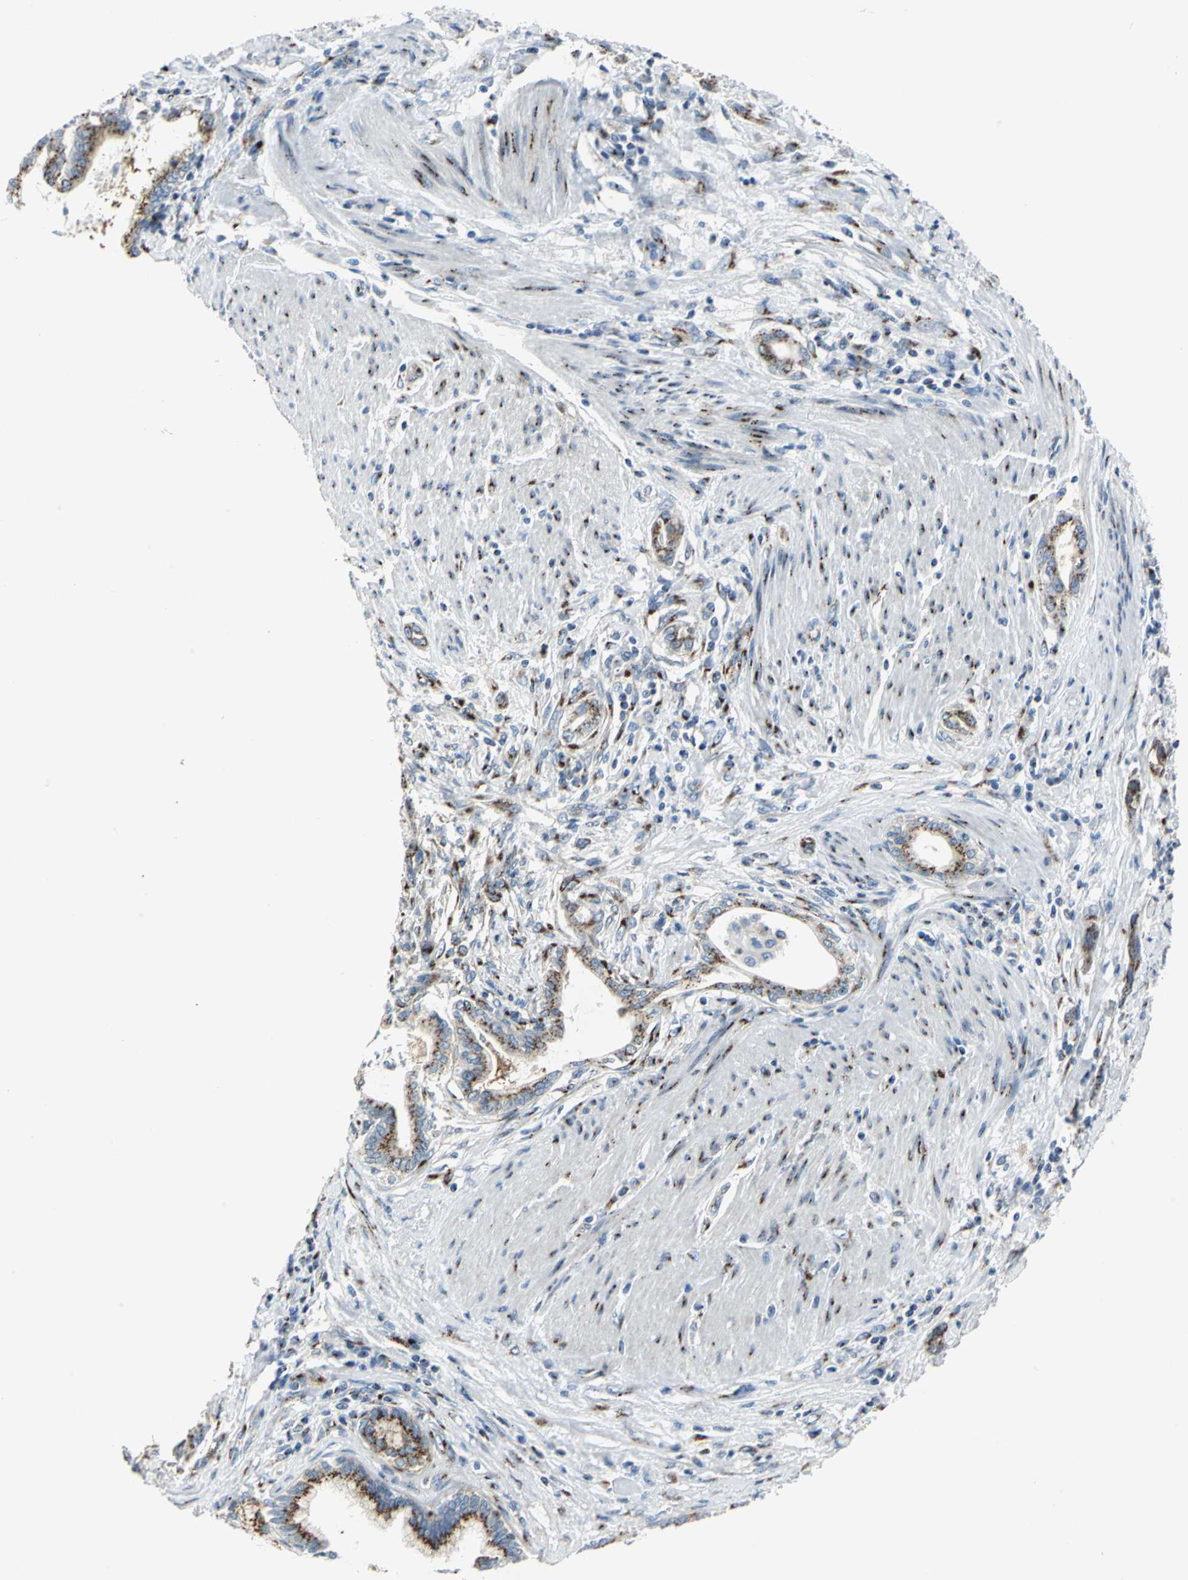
{"staining": {"intensity": "strong", "quantity": ">75%", "location": "cytoplasmic/membranous"}, "tissue": "pancreatic cancer", "cell_type": "Tumor cells", "image_type": "cancer", "snomed": [{"axis": "morphology", "description": "Adenocarcinoma, NOS"}, {"axis": "topography", "description": "Pancreas"}], "caption": "The photomicrograph displays a brown stain indicating the presence of a protein in the cytoplasmic/membranous of tumor cells in adenocarcinoma (pancreatic). The staining was performed using DAB to visualize the protein expression in brown, while the nuclei were stained in blue with hematoxylin (Magnification: 20x).", "gene": "GPR3", "patient": {"sex": "female", "age": 64}}